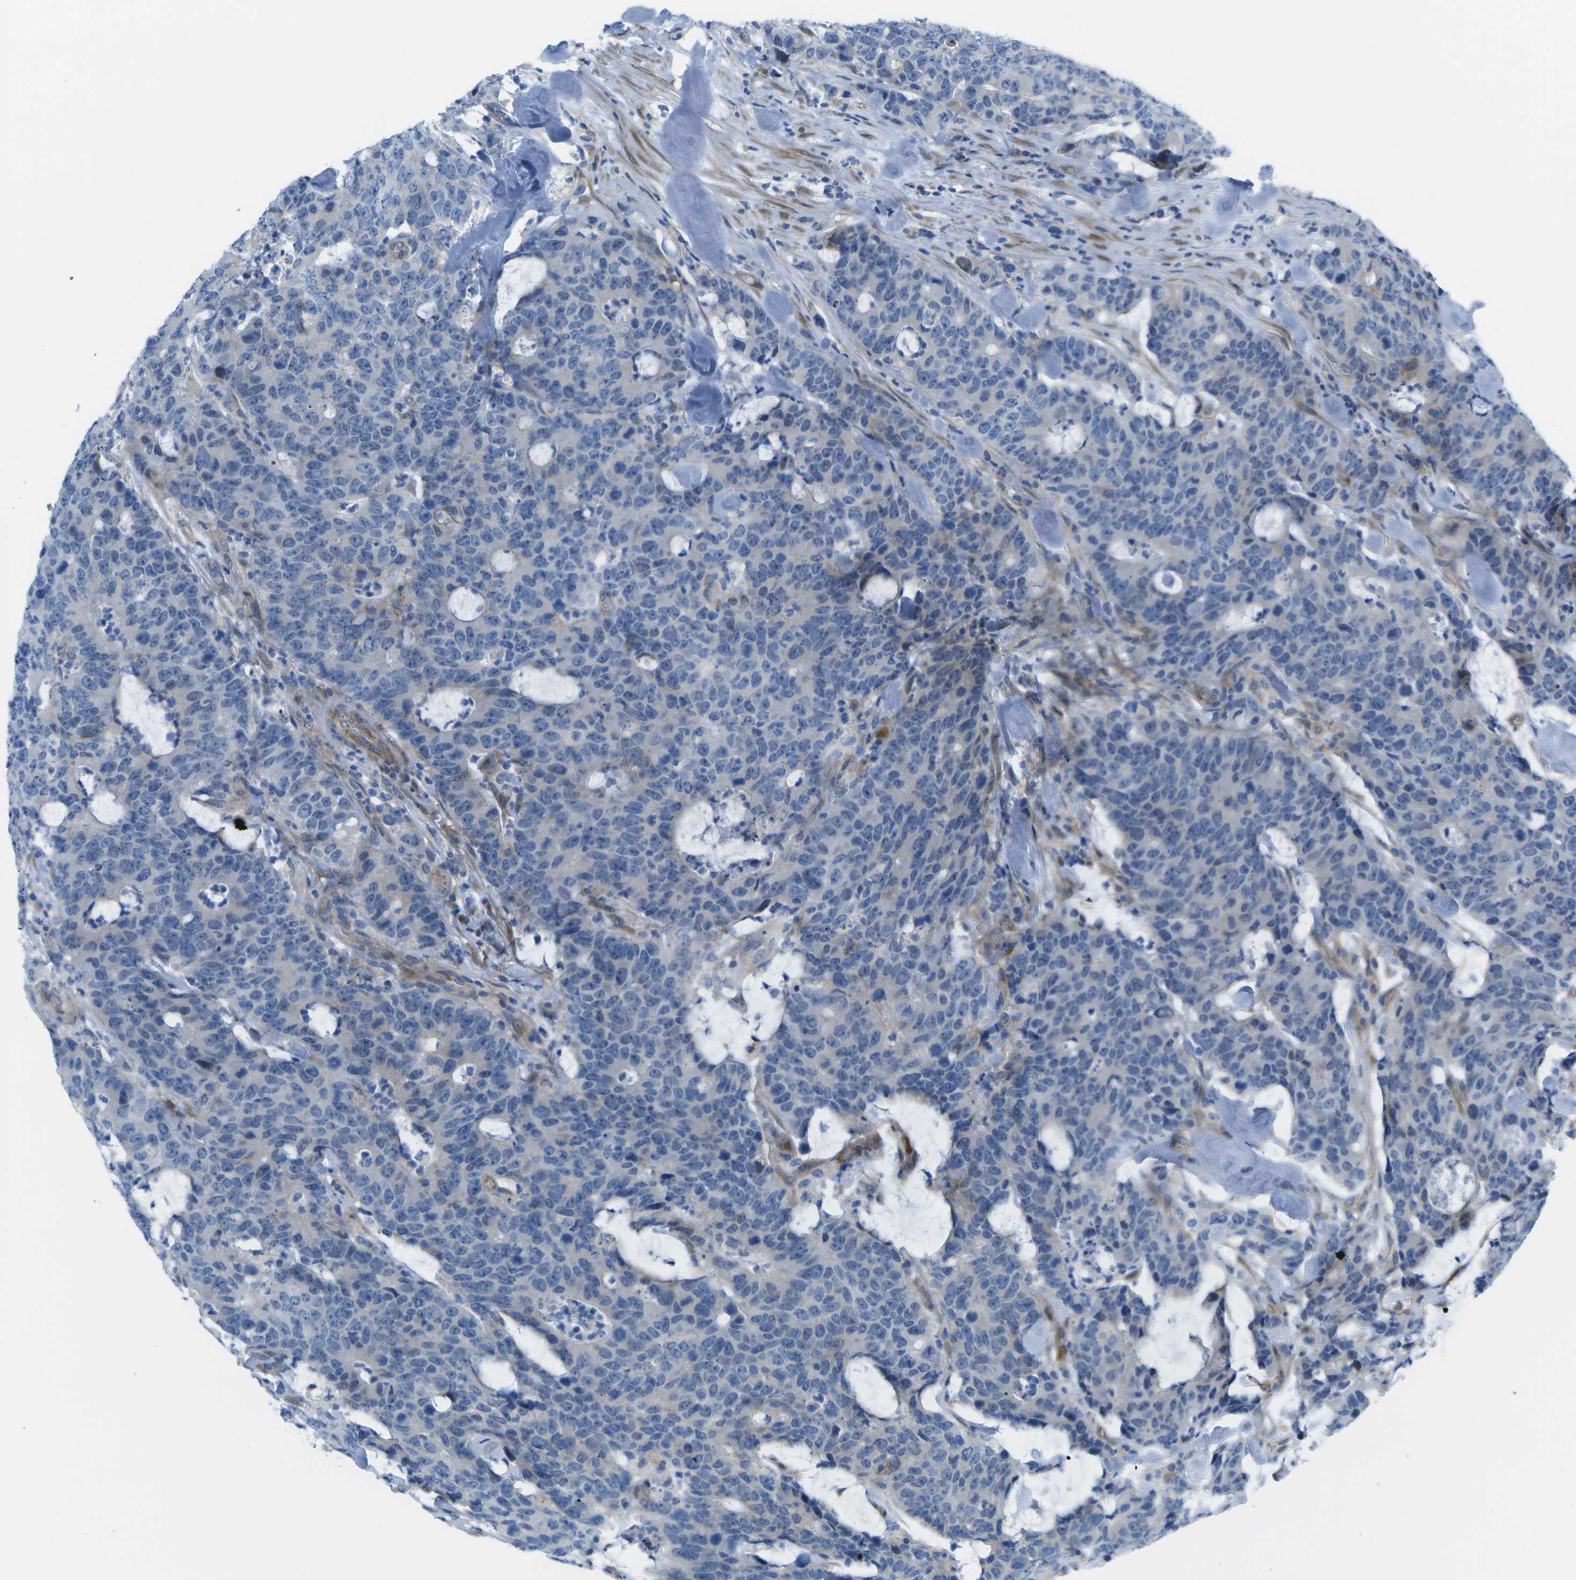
{"staining": {"intensity": "negative", "quantity": "none", "location": "none"}, "tissue": "colorectal cancer", "cell_type": "Tumor cells", "image_type": "cancer", "snomed": [{"axis": "morphology", "description": "Adenocarcinoma, NOS"}, {"axis": "topography", "description": "Colon"}], "caption": "High magnification brightfield microscopy of colorectal cancer (adenocarcinoma) stained with DAB (brown) and counterstained with hematoxylin (blue): tumor cells show no significant staining.", "gene": "SORBS3", "patient": {"sex": "female", "age": 86}}